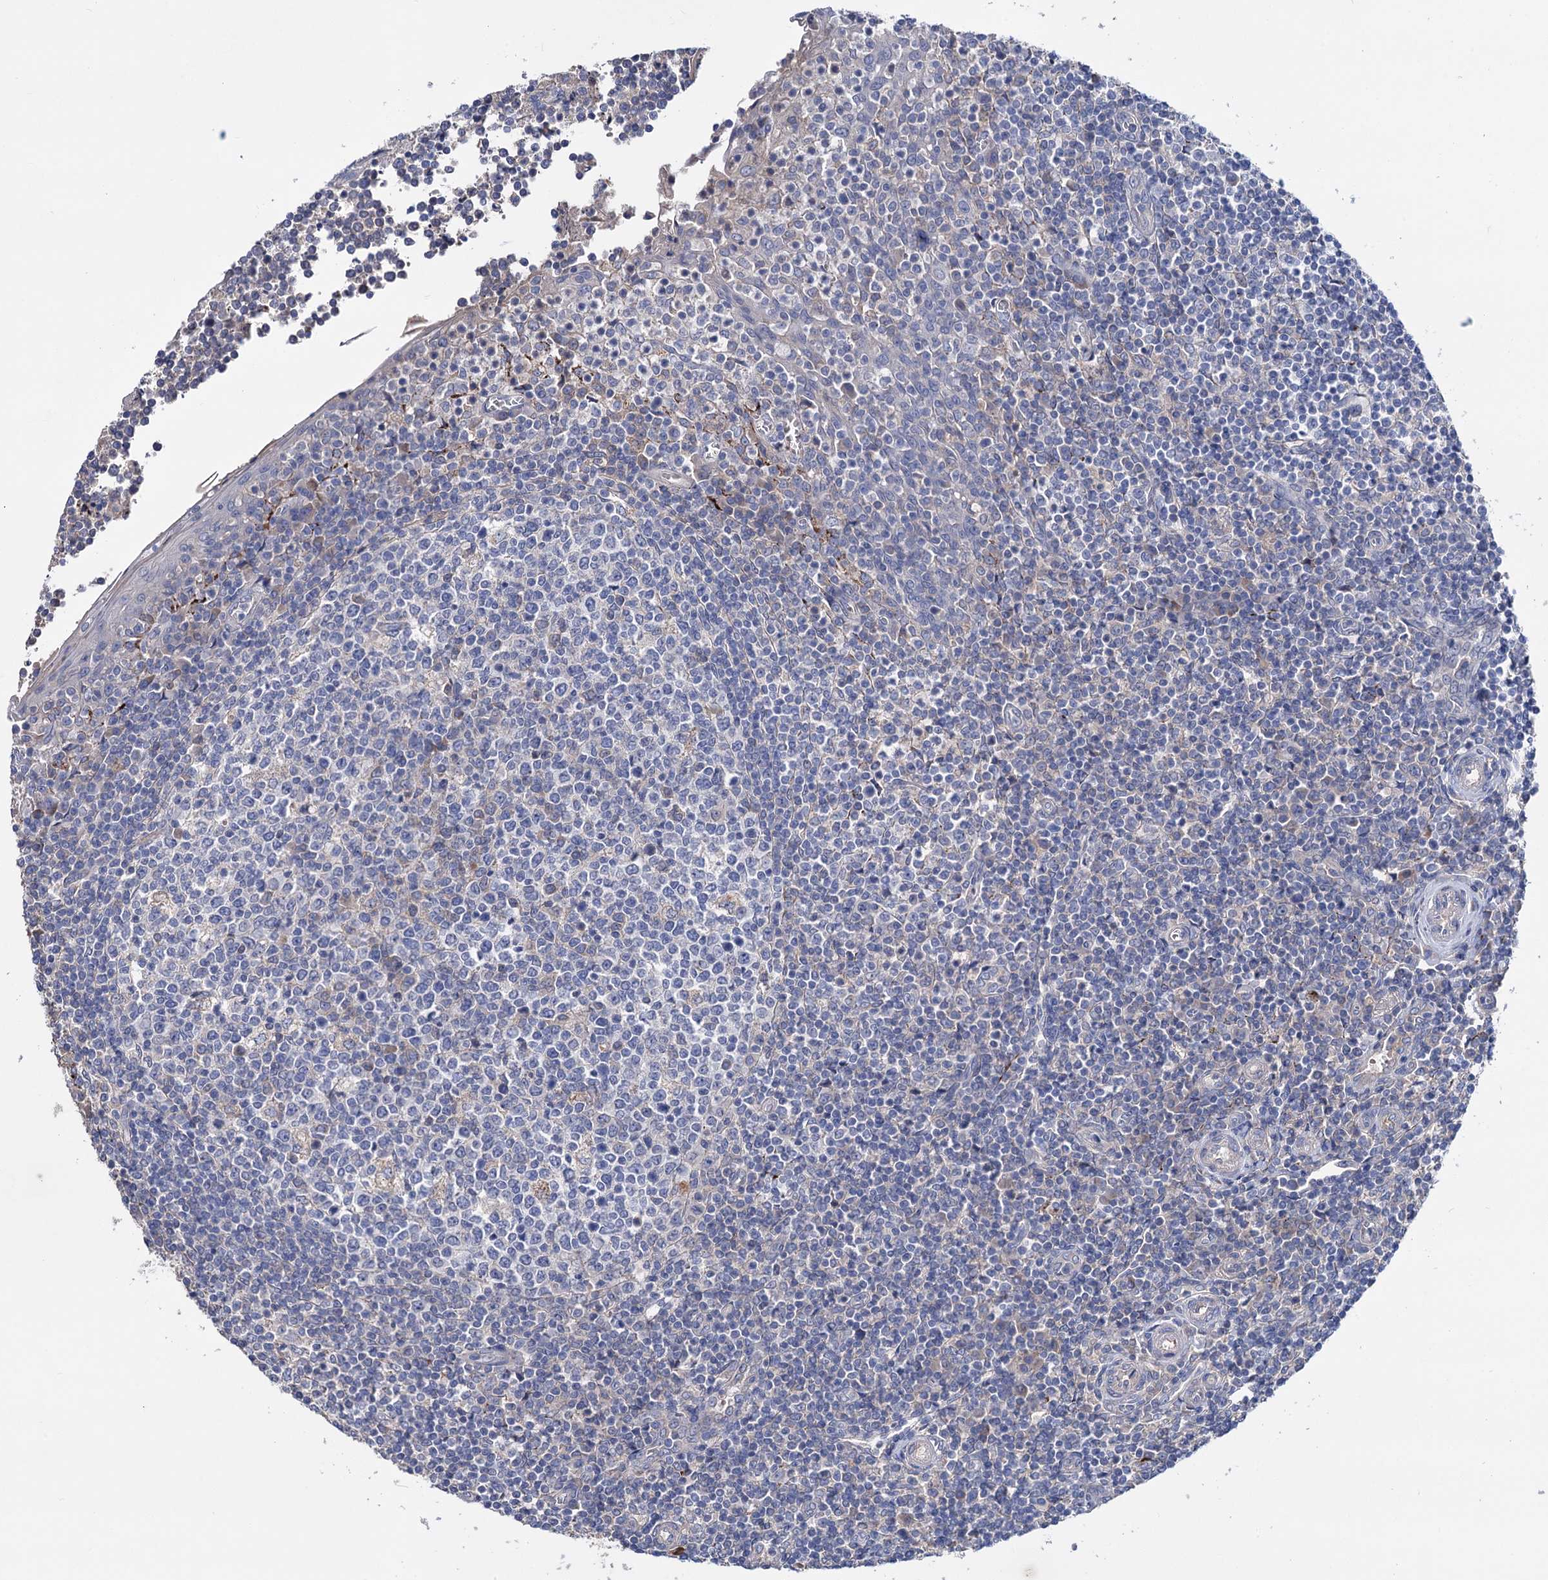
{"staining": {"intensity": "weak", "quantity": "<25%", "location": "cytoplasmic/membranous"}, "tissue": "tonsil", "cell_type": "Germinal center cells", "image_type": "normal", "snomed": [{"axis": "morphology", "description": "Normal tissue, NOS"}, {"axis": "topography", "description": "Tonsil"}], "caption": "The image displays no staining of germinal center cells in normal tonsil. (Immunohistochemistry, brightfield microscopy, high magnification).", "gene": "PPP1R32", "patient": {"sex": "female", "age": 19}}